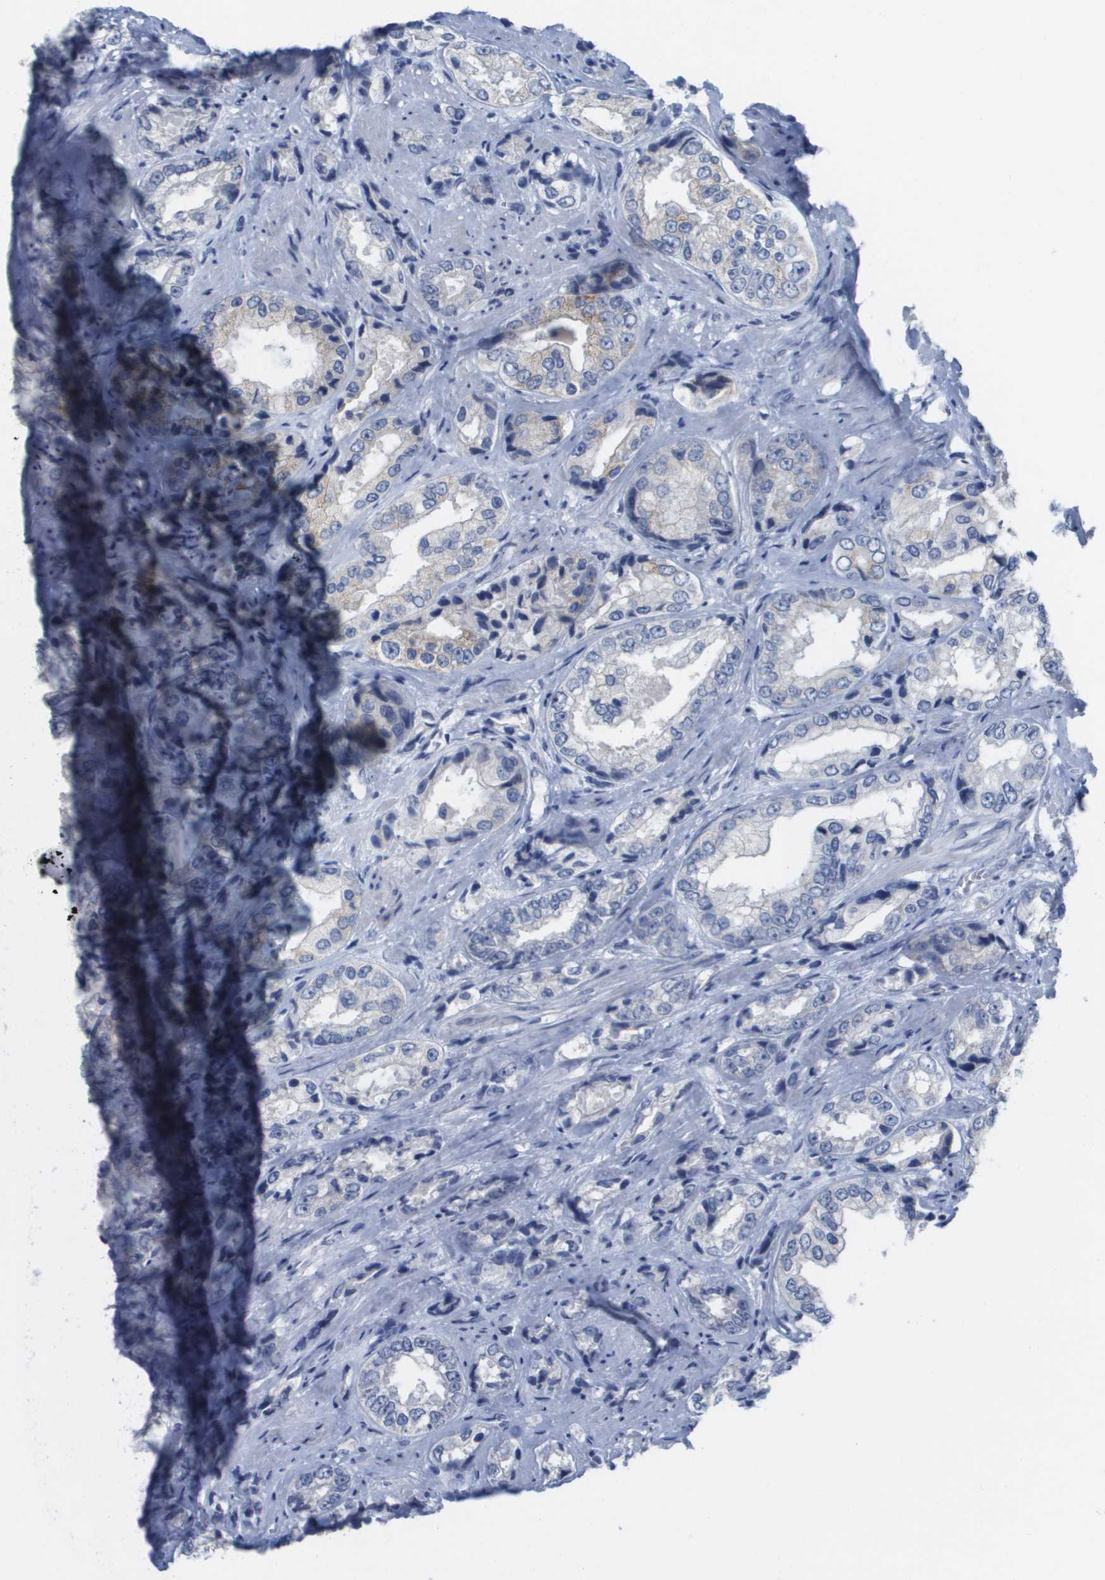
{"staining": {"intensity": "weak", "quantity": "<25%", "location": "cytoplasmic/membranous"}, "tissue": "prostate cancer", "cell_type": "Tumor cells", "image_type": "cancer", "snomed": [{"axis": "morphology", "description": "Adenocarcinoma, High grade"}, {"axis": "topography", "description": "Prostate"}], "caption": "Immunohistochemistry of human prostate high-grade adenocarcinoma shows no expression in tumor cells.", "gene": "PDE4A", "patient": {"sex": "male", "age": 61}}